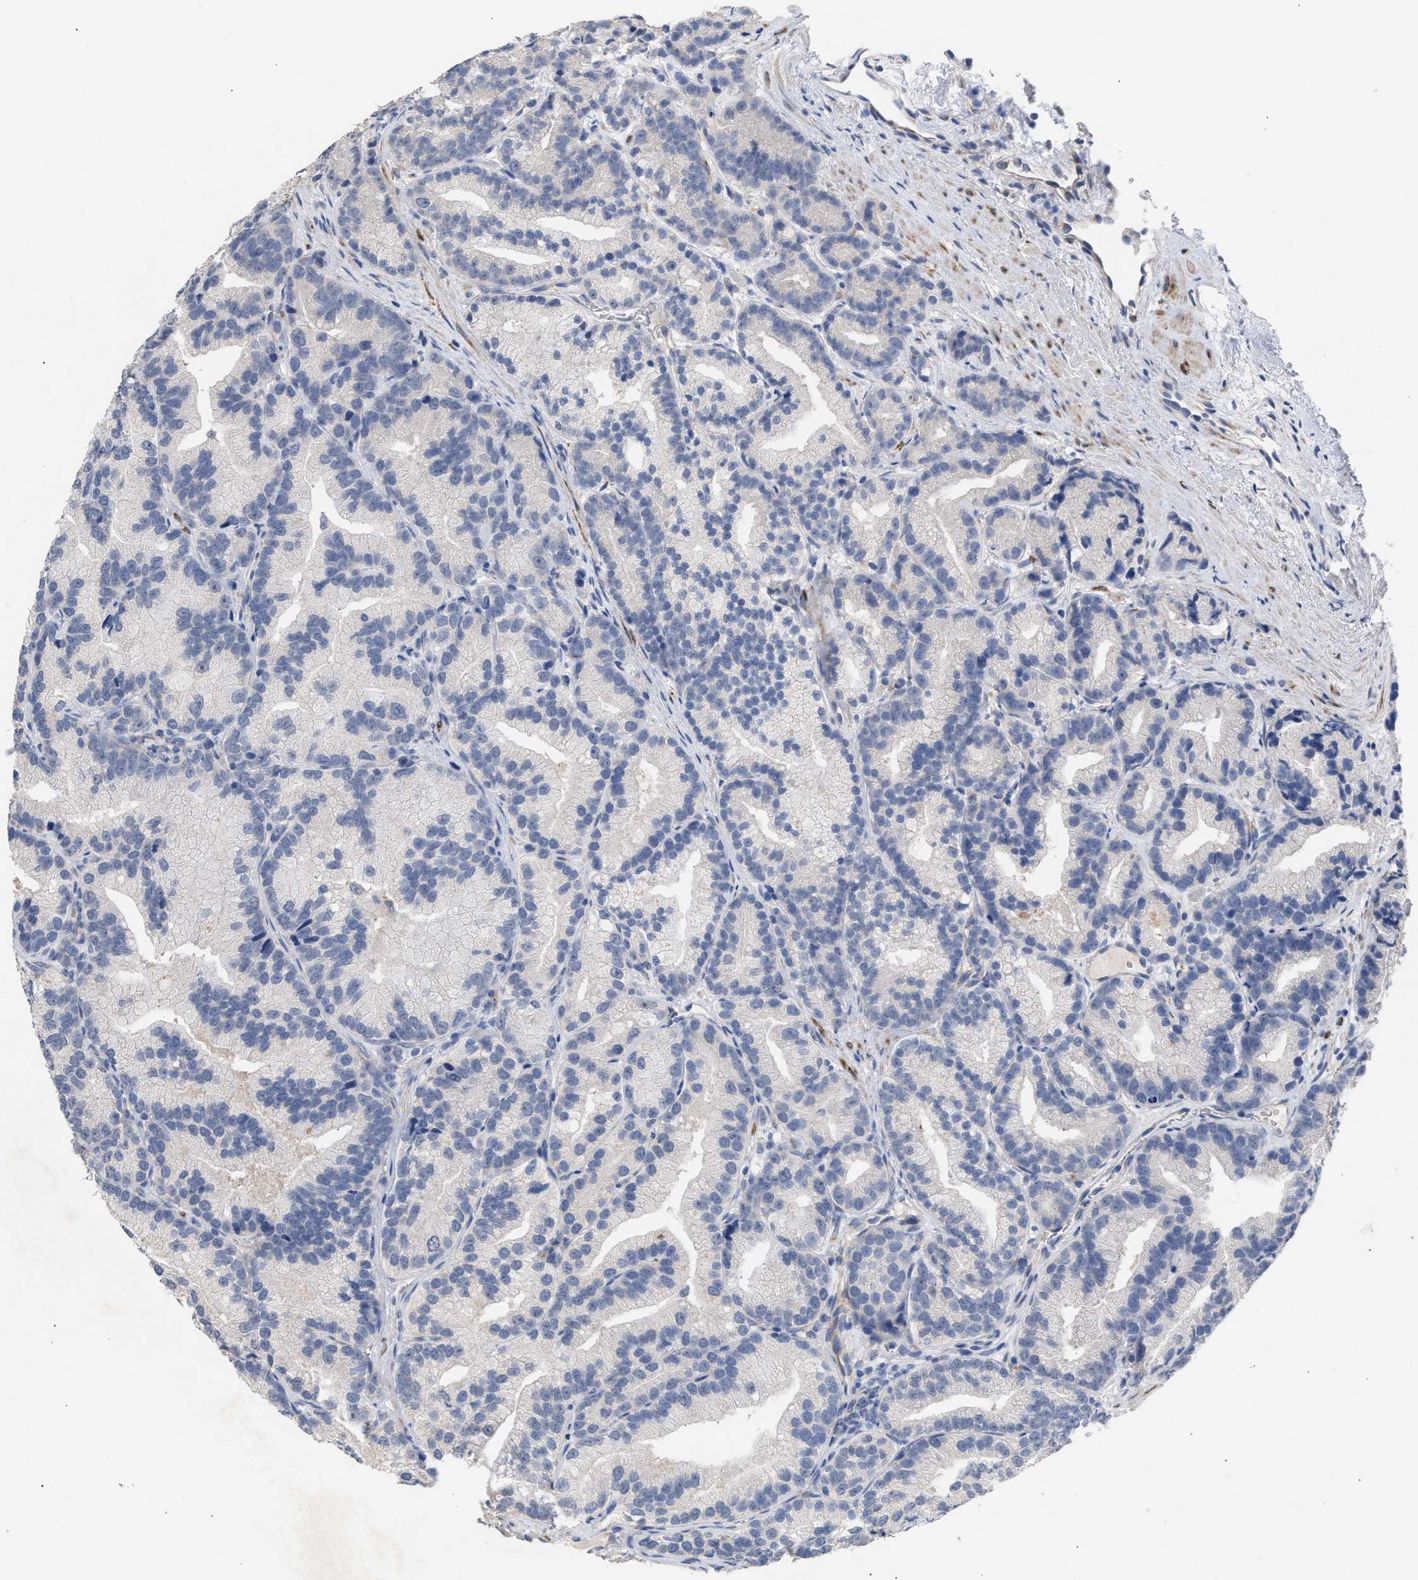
{"staining": {"intensity": "negative", "quantity": "none", "location": "none"}, "tissue": "prostate cancer", "cell_type": "Tumor cells", "image_type": "cancer", "snomed": [{"axis": "morphology", "description": "Adenocarcinoma, Low grade"}, {"axis": "topography", "description": "Prostate"}], "caption": "Low-grade adenocarcinoma (prostate) was stained to show a protein in brown. There is no significant staining in tumor cells. (Stains: DAB immunohistochemistry (IHC) with hematoxylin counter stain, Microscopy: brightfield microscopy at high magnification).", "gene": "SELENOM", "patient": {"sex": "male", "age": 89}}